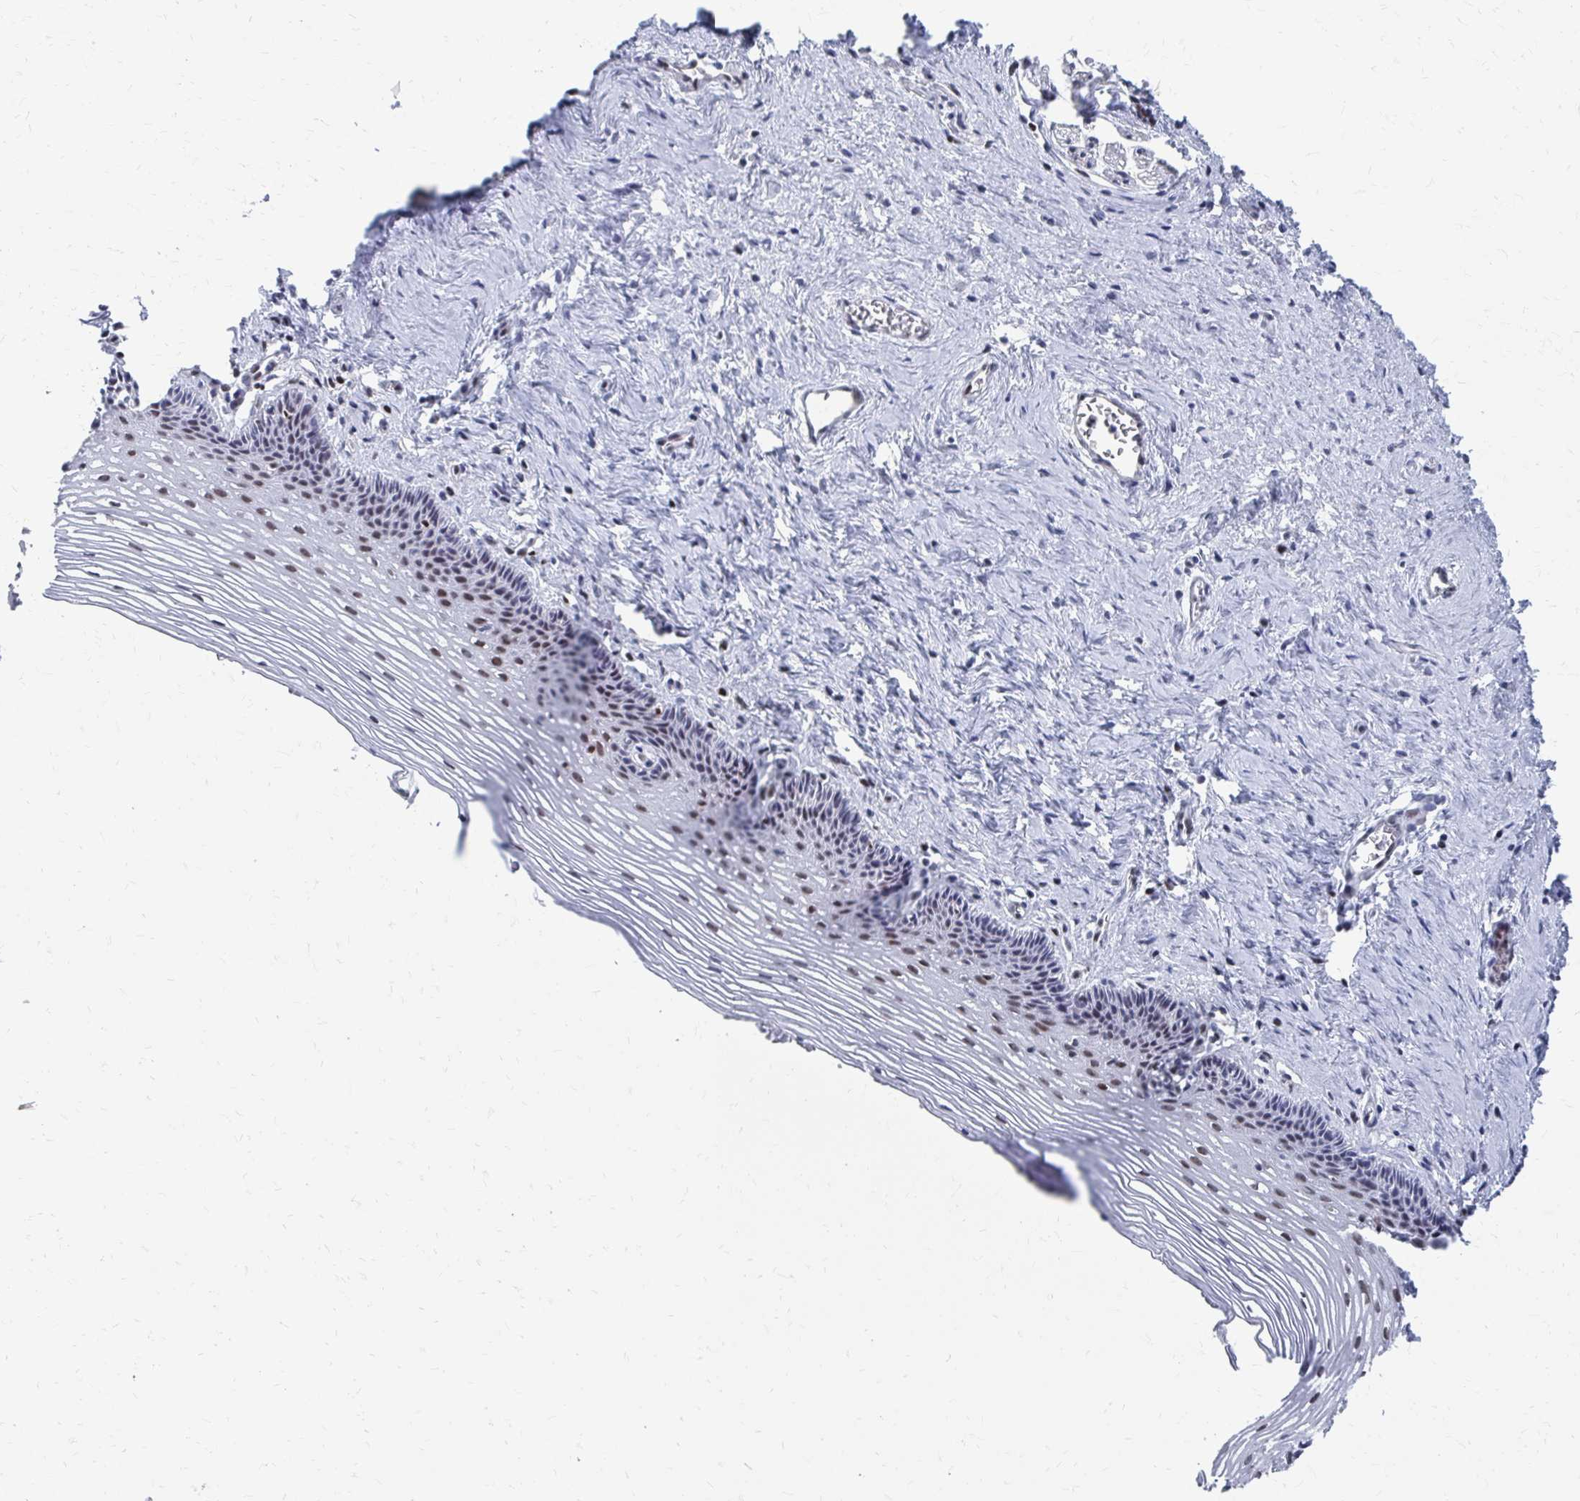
{"staining": {"intensity": "moderate", "quantity": "25%-75%", "location": "nuclear"}, "tissue": "vagina", "cell_type": "Squamous epithelial cells", "image_type": "normal", "snomed": [{"axis": "morphology", "description": "Normal tissue, NOS"}, {"axis": "topography", "description": "Vagina"}, {"axis": "topography", "description": "Cervix"}], "caption": "DAB immunohistochemical staining of benign vagina shows moderate nuclear protein staining in approximately 25%-75% of squamous epithelial cells.", "gene": "CDIN1", "patient": {"sex": "female", "age": 37}}